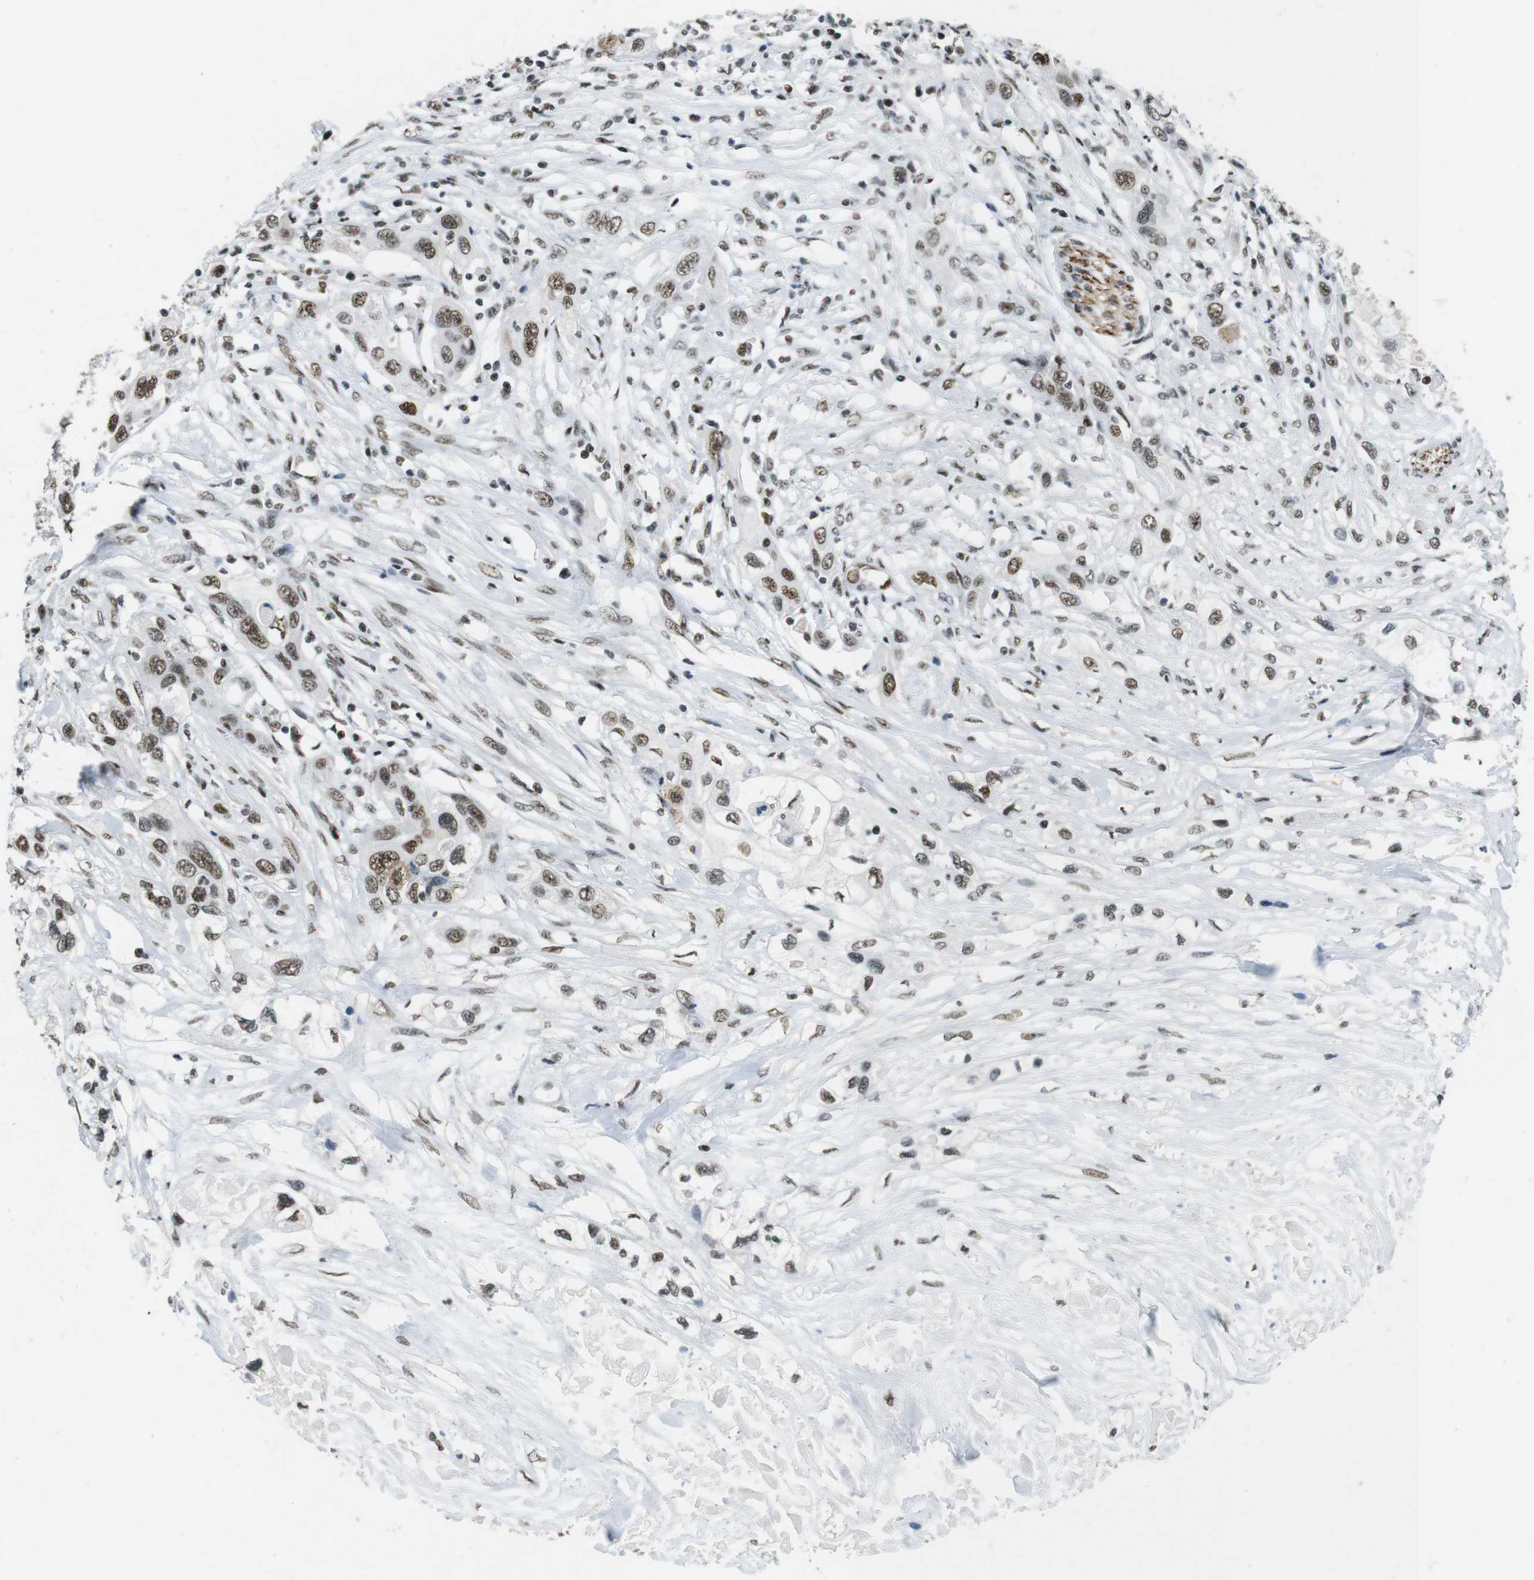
{"staining": {"intensity": "moderate", "quantity": ">75%", "location": "nuclear"}, "tissue": "pancreatic cancer", "cell_type": "Tumor cells", "image_type": "cancer", "snomed": [{"axis": "morphology", "description": "Adenocarcinoma, NOS"}, {"axis": "topography", "description": "Pancreas"}], "caption": "Immunohistochemistry (IHC) image of neoplastic tissue: human pancreatic cancer (adenocarcinoma) stained using immunohistochemistry (IHC) demonstrates medium levels of moderate protein expression localized specifically in the nuclear of tumor cells, appearing as a nuclear brown color.", "gene": "CSNK2B", "patient": {"sex": "female", "age": 70}}